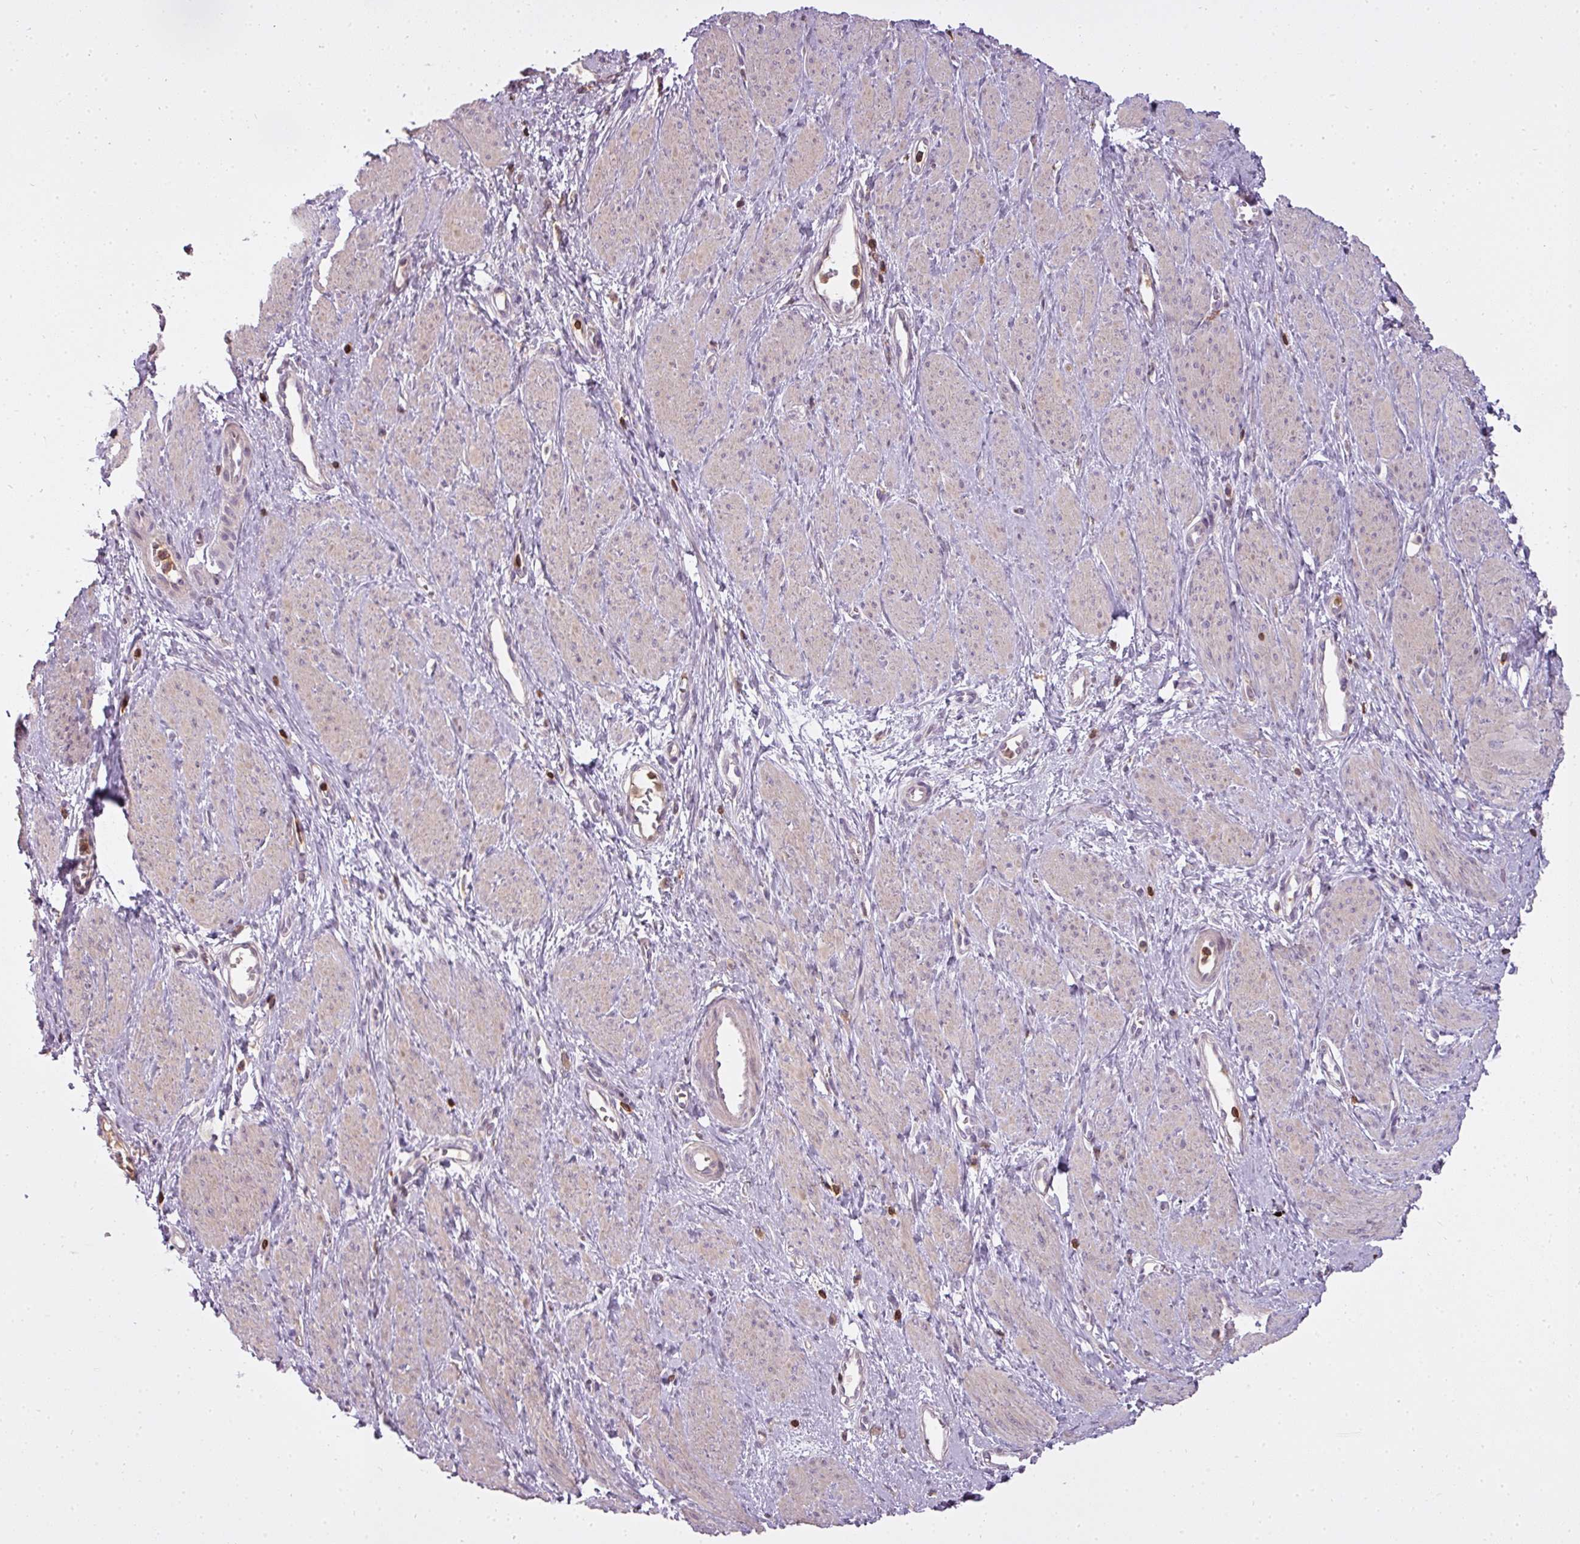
{"staining": {"intensity": "negative", "quantity": "none", "location": "none"}, "tissue": "smooth muscle", "cell_type": "Smooth muscle cells", "image_type": "normal", "snomed": [{"axis": "morphology", "description": "Normal tissue, NOS"}, {"axis": "topography", "description": "Smooth muscle"}, {"axis": "topography", "description": "Uterus"}], "caption": "This is an IHC histopathology image of unremarkable human smooth muscle. There is no expression in smooth muscle cells.", "gene": "STK4", "patient": {"sex": "female", "age": 39}}